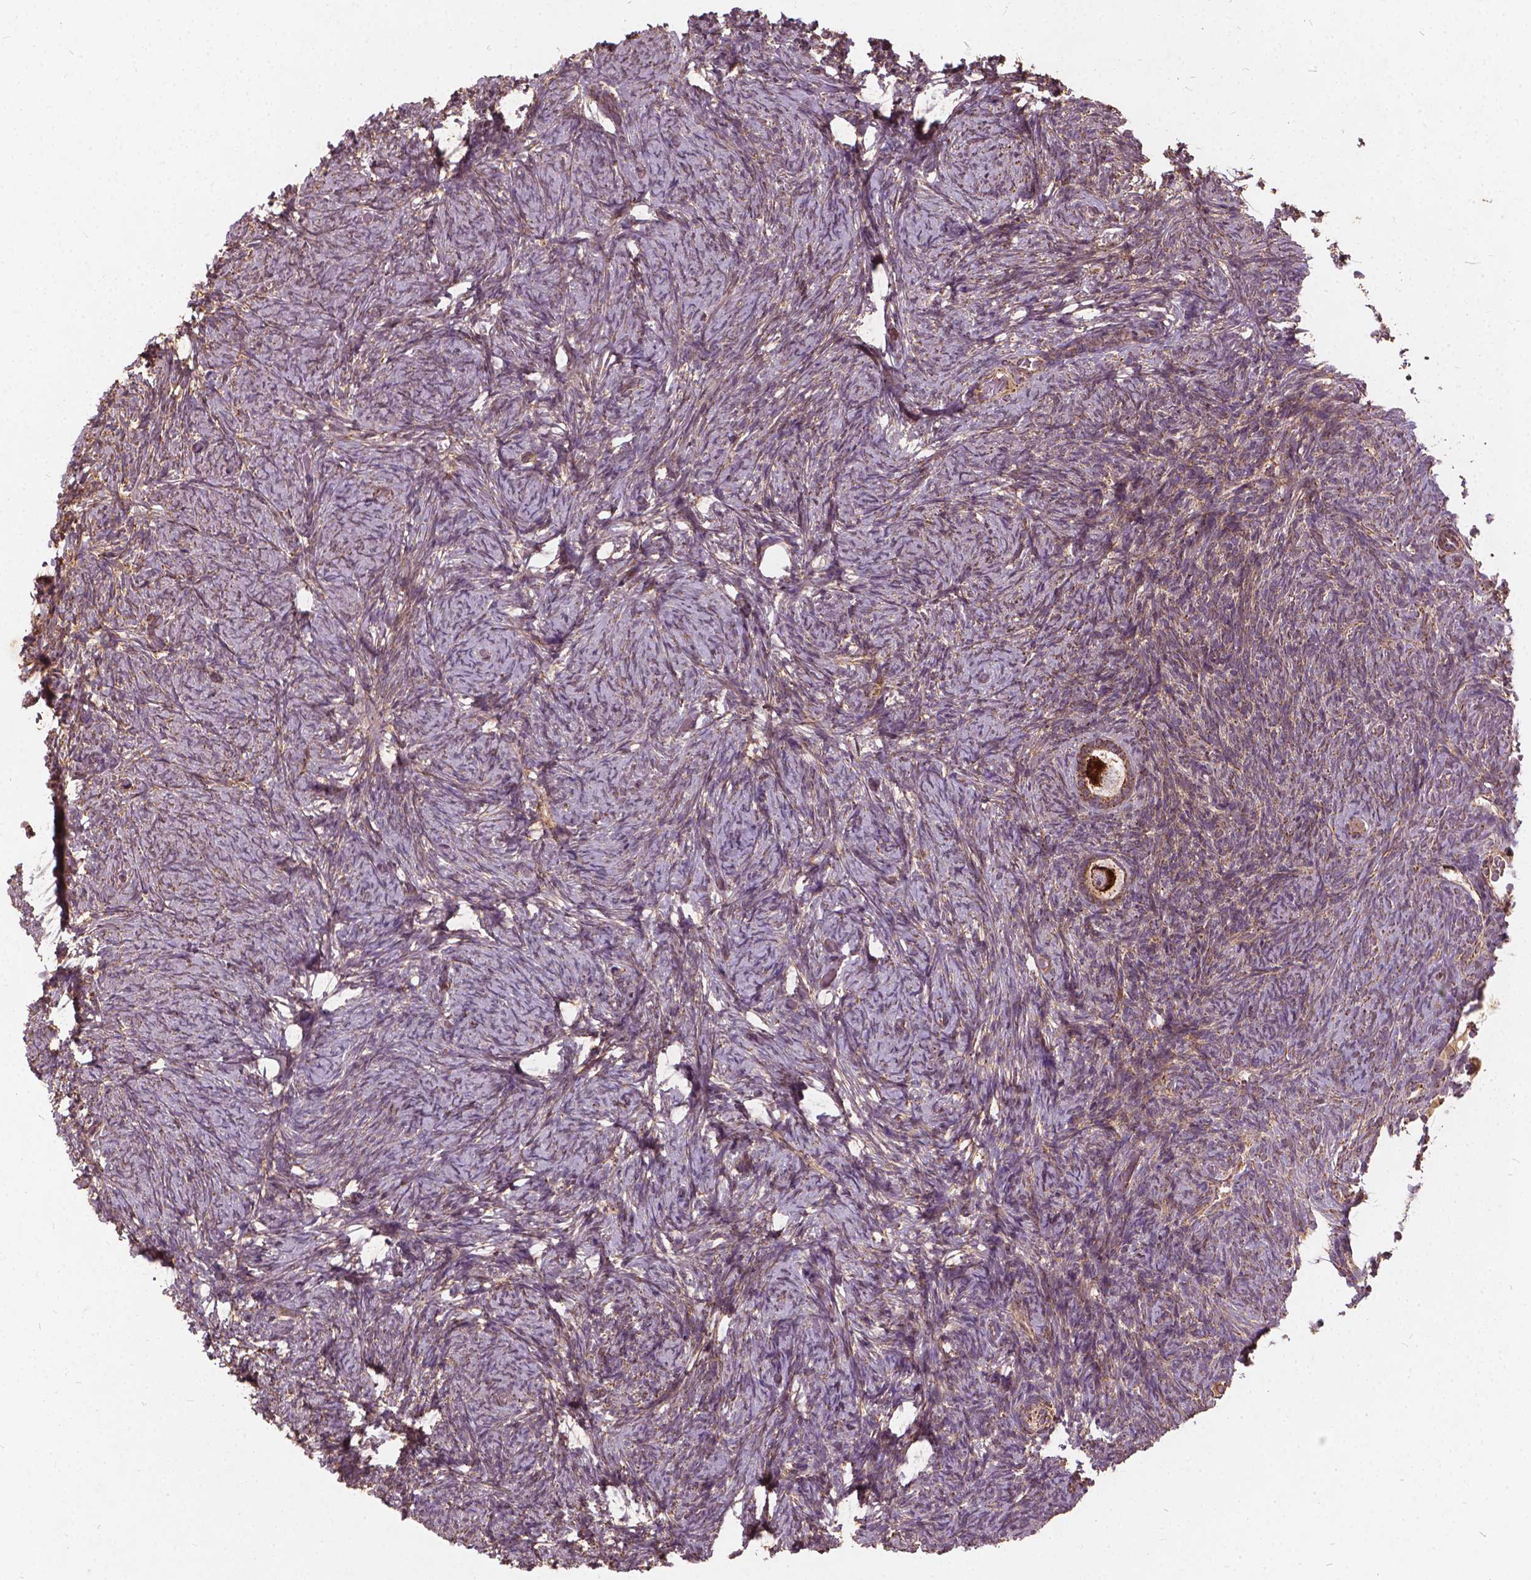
{"staining": {"intensity": "strong", "quantity": ">75%", "location": "cytoplasmic/membranous"}, "tissue": "ovary", "cell_type": "Follicle cells", "image_type": "normal", "snomed": [{"axis": "morphology", "description": "Normal tissue, NOS"}, {"axis": "topography", "description": "Ovary"}], "caption": "Immunohistochemical staining of unremarkable ovary reveals >75% levels of strong cytoplasmic/membranous protein positivity in approximately >75% of follicle cells. (DAB = brown stain, brightfield microscopy at high magnification).", "gene": "UBXN2A", "patient": {"sex": "female", "age": 34}}